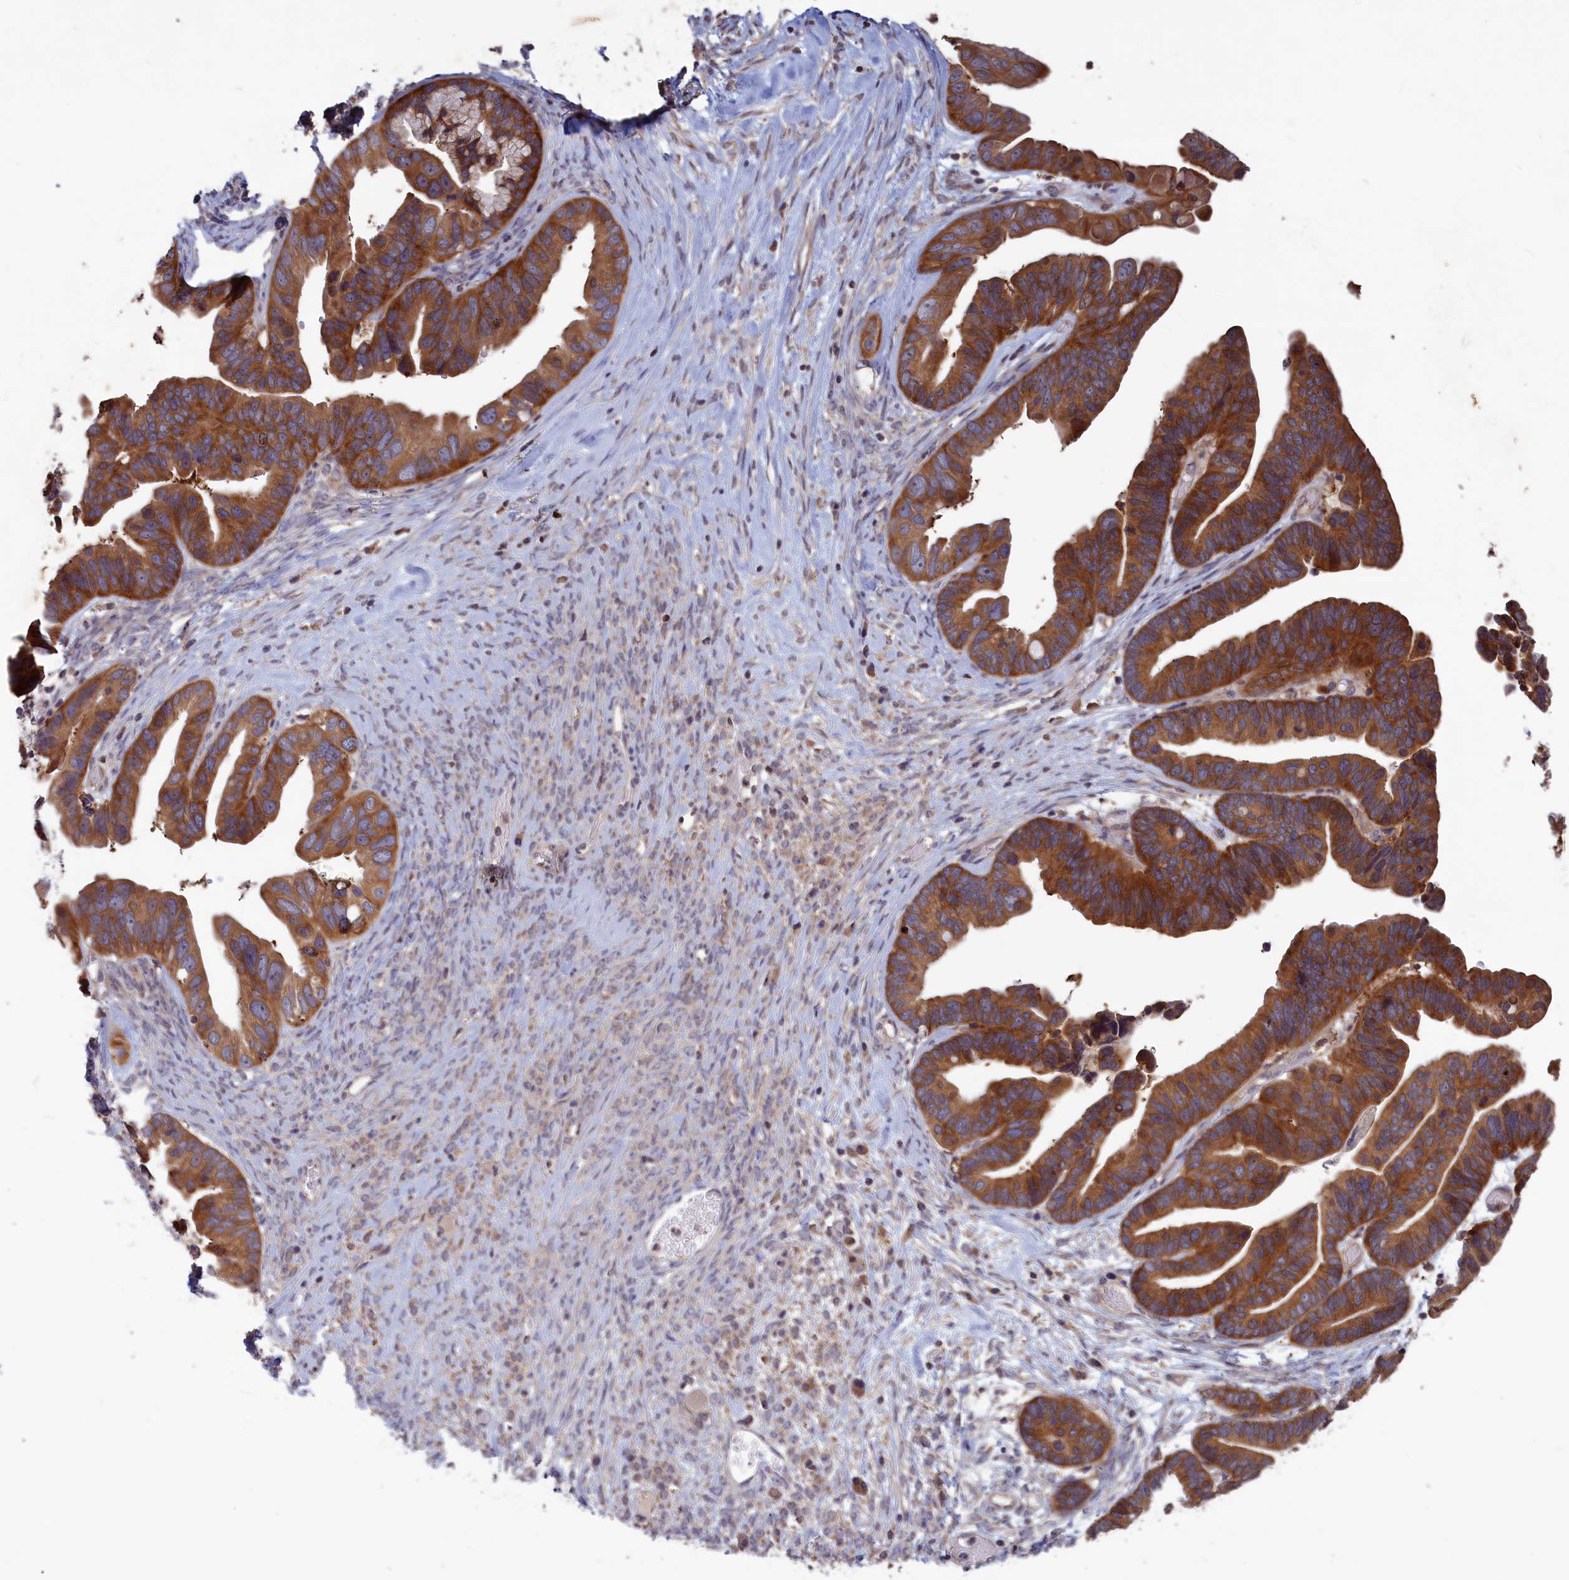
{"staining": {"intensity": "strong", "quantity": ">75%", "location": "cytoplasmic/membranous"}, "tissue": "ovarian cancer", "cell_type": "Tumor cells", "image_type": "cancer", "snomed": [{"axis": "morphology", "description": "Cystadenocarcinoma, serous, NOS"}, {"axis": "topography", "description": "Ovary"}], "caption": "A micrograph of ovarian cancer (serous cystadenocarcinoma) stained for a protein reveals strong cytoplasmic/membranous brown staining in tumor cells. (DAB IHC with brightfield microscopy, high magnification).", "gene": "CACTIN", "patient": {"sex": "female", "age": 56}}